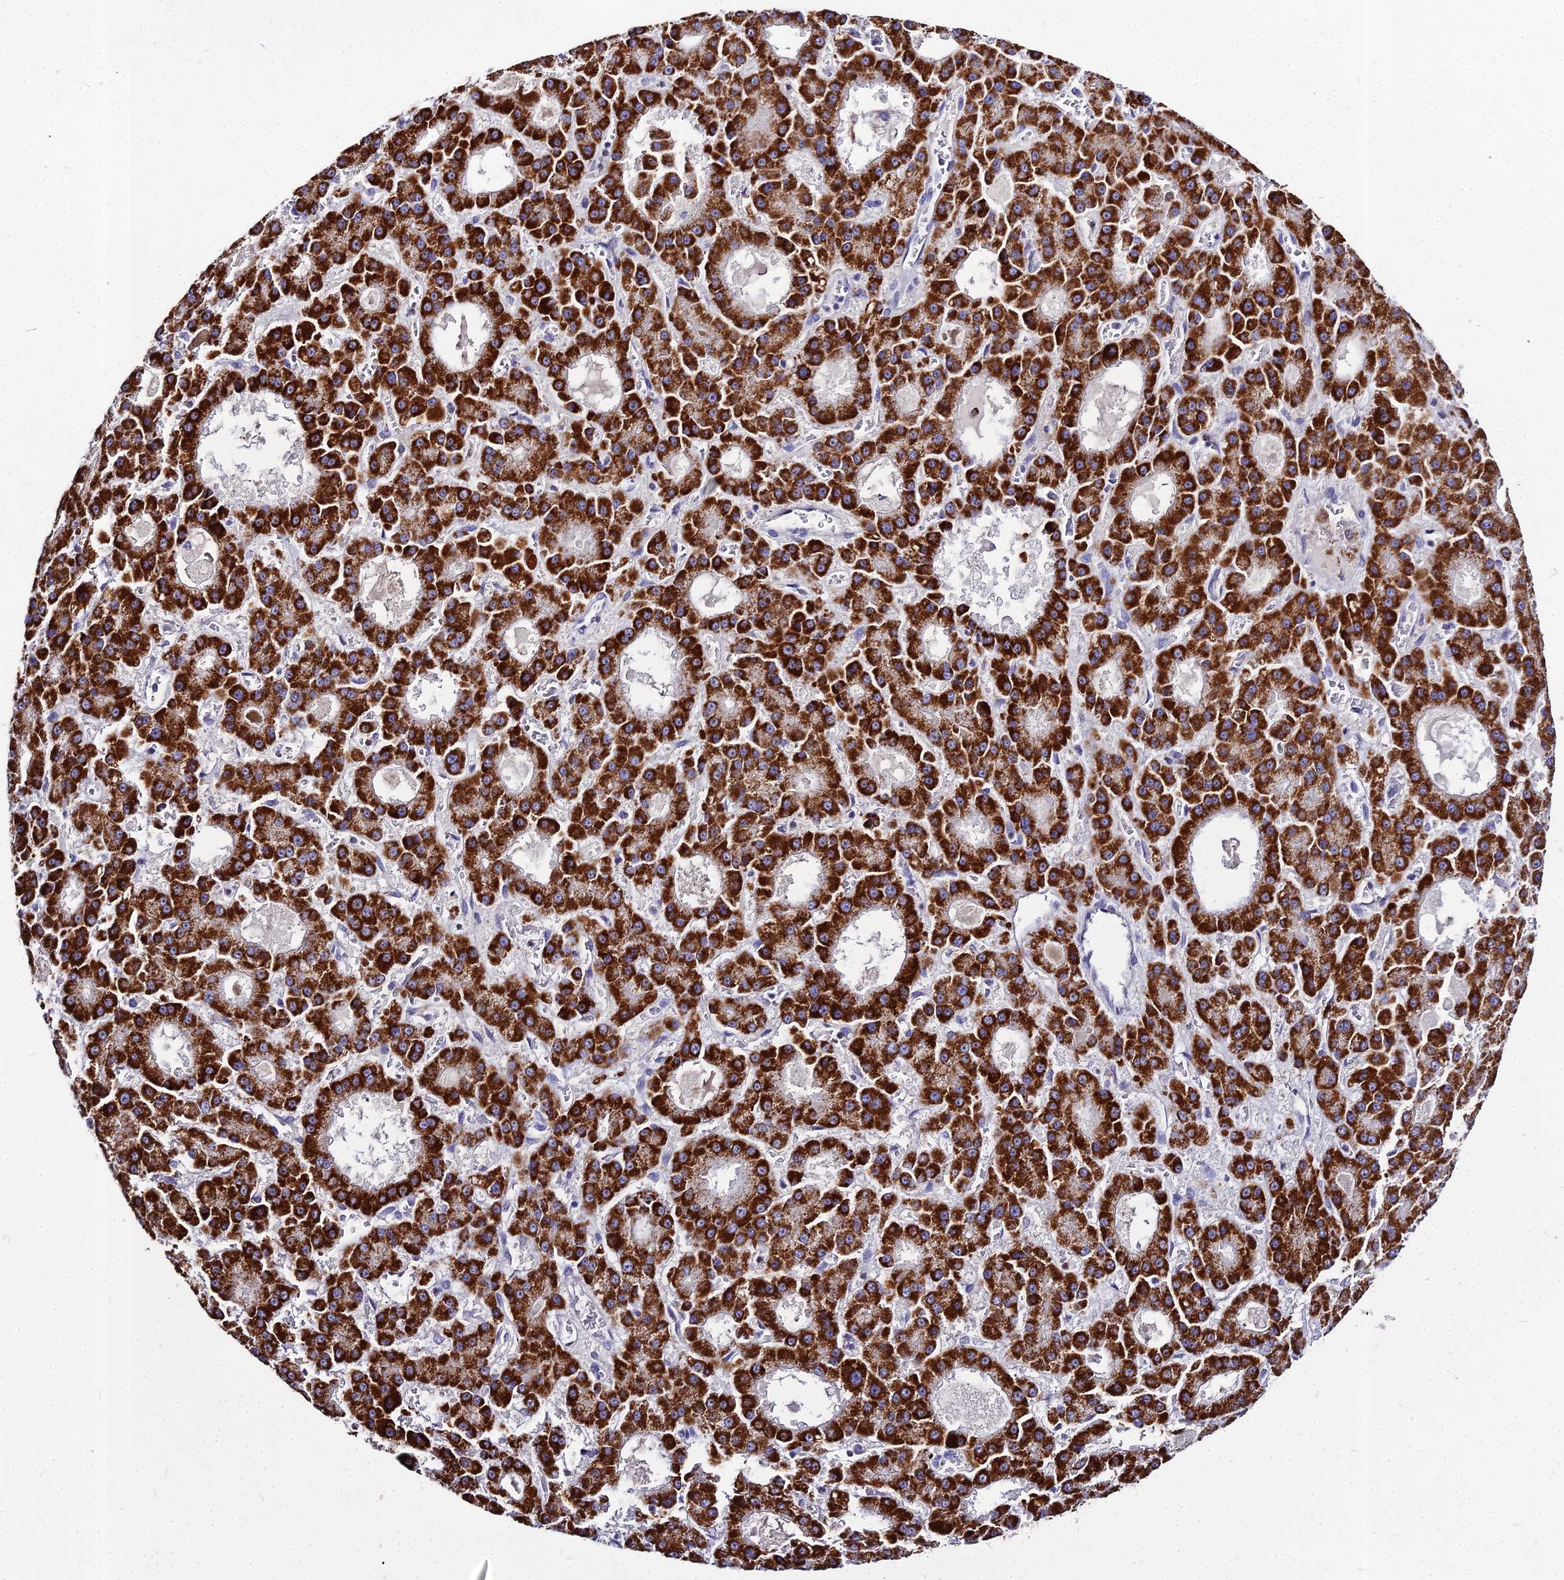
{"staining": {"intensity": "strong", "quantity": ">75%", "location": "cytoplasmic/membranous"}, "tissue": "liver cancer", "cell_type": "Tumor cells", "image_type": "cancer", "snomed": [{"axis": "morphology", "description": "Carcinoma, Hepatocellular, NOS"}, {"axis": "topography", "description": "Liver"}], "caption": "Tumor cells demonstrate high levels of strong cytoplasmic/membranous staining in about >75% of cells in human liver cancer (hepatocellular carcinoma).", "gene": "GLYAT", "patient": {"sex": "male", "age": 70}}